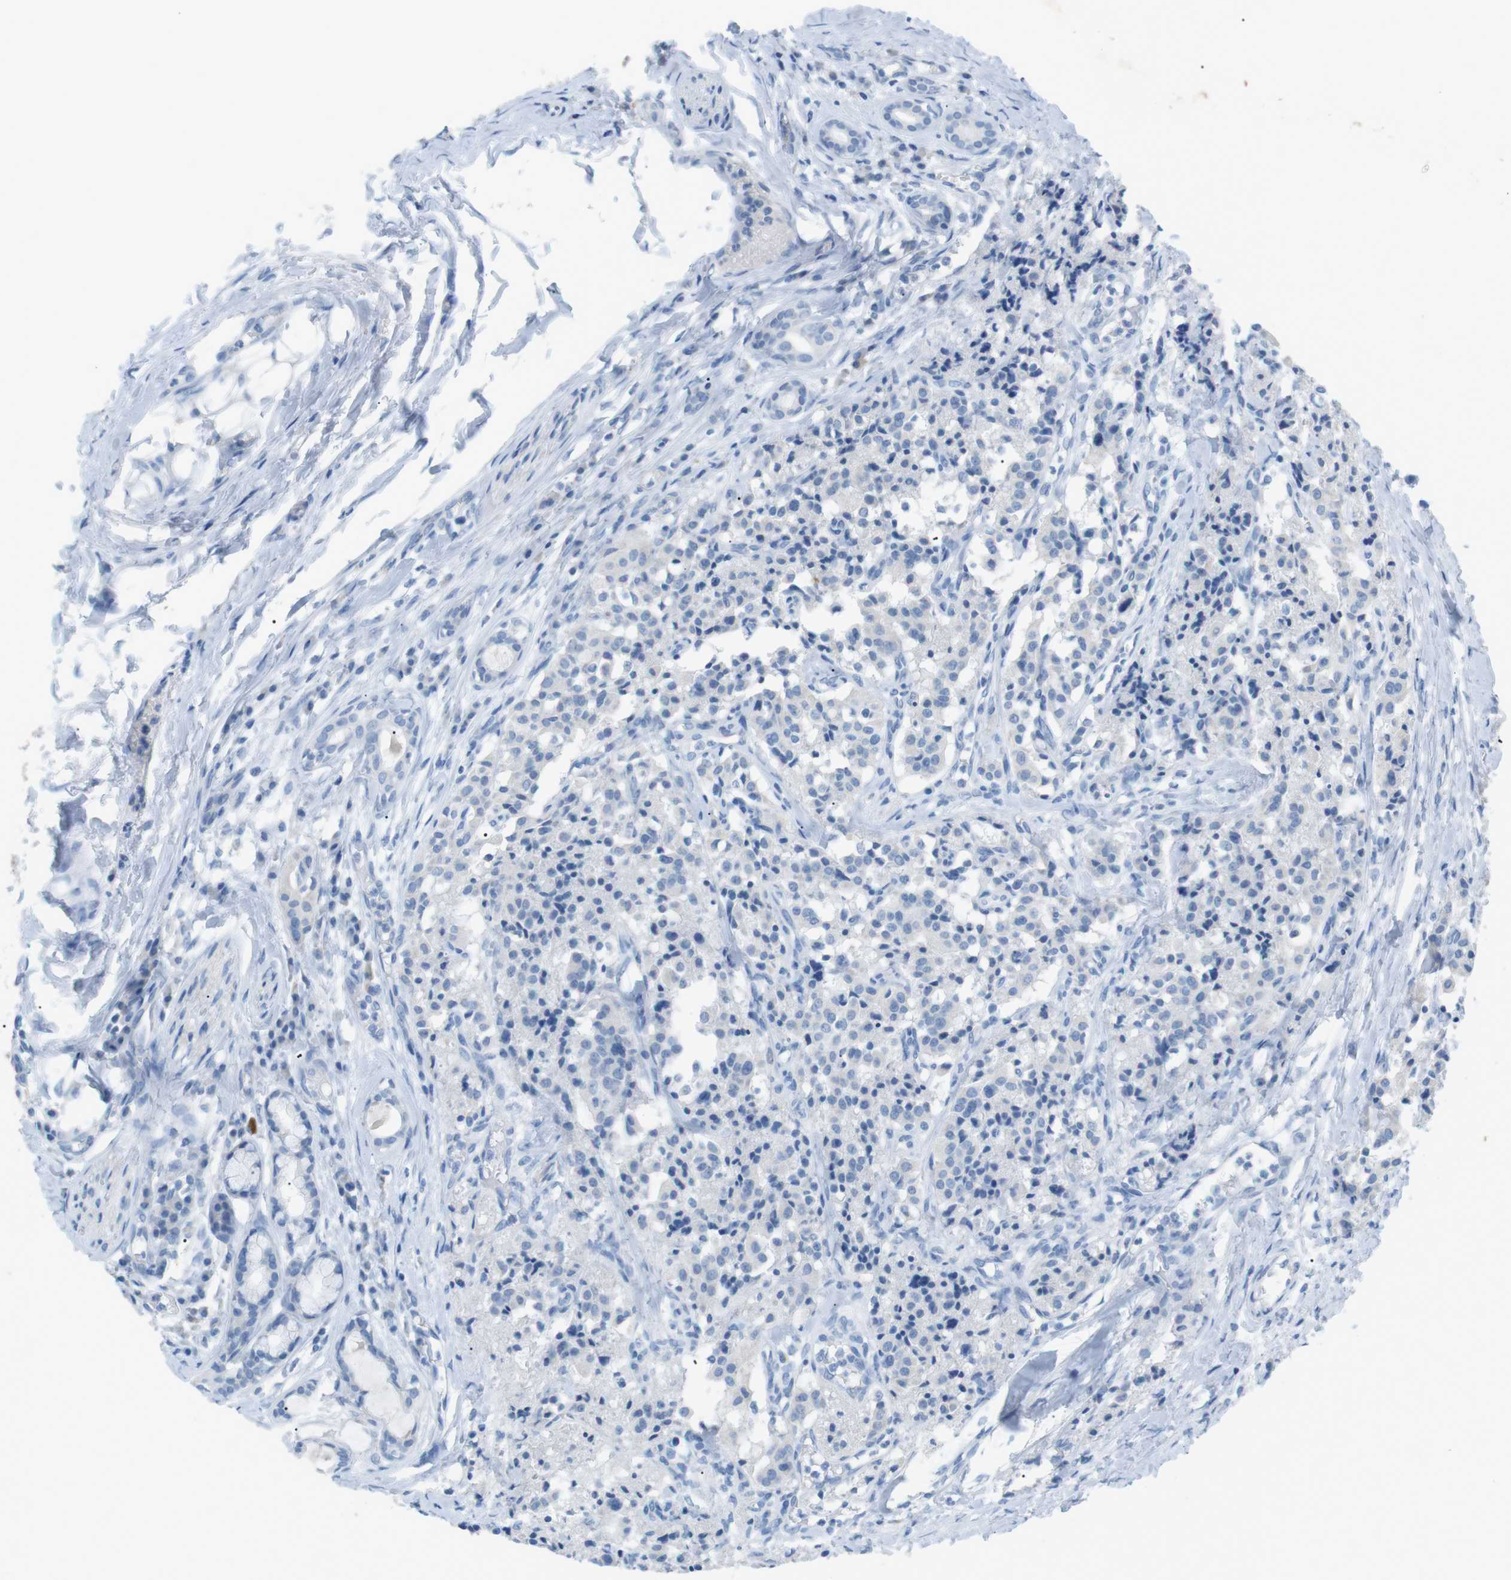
{"staining": {"intensity": "negative", "quantity": "none", "location": "none"}, "tissue": "carcinoid", "cell_type": "Tumor cells", "image_type": "cancer", "snomed": [{"axis": "morphology", "description": "Carcinoid, malignant, NOS"}, {"axis": "topography", "description": "Lung"}], "caption": "The immunohistochemistry (IHC) micrograph has no significant expression in tumor cells of carcinoid (malignant) tissue. (Immunohistochemistry (ihc), brightfield microscopy, high magnification).", "gene": "SALL4", "patient": {"sex": "male", "age": 30}}